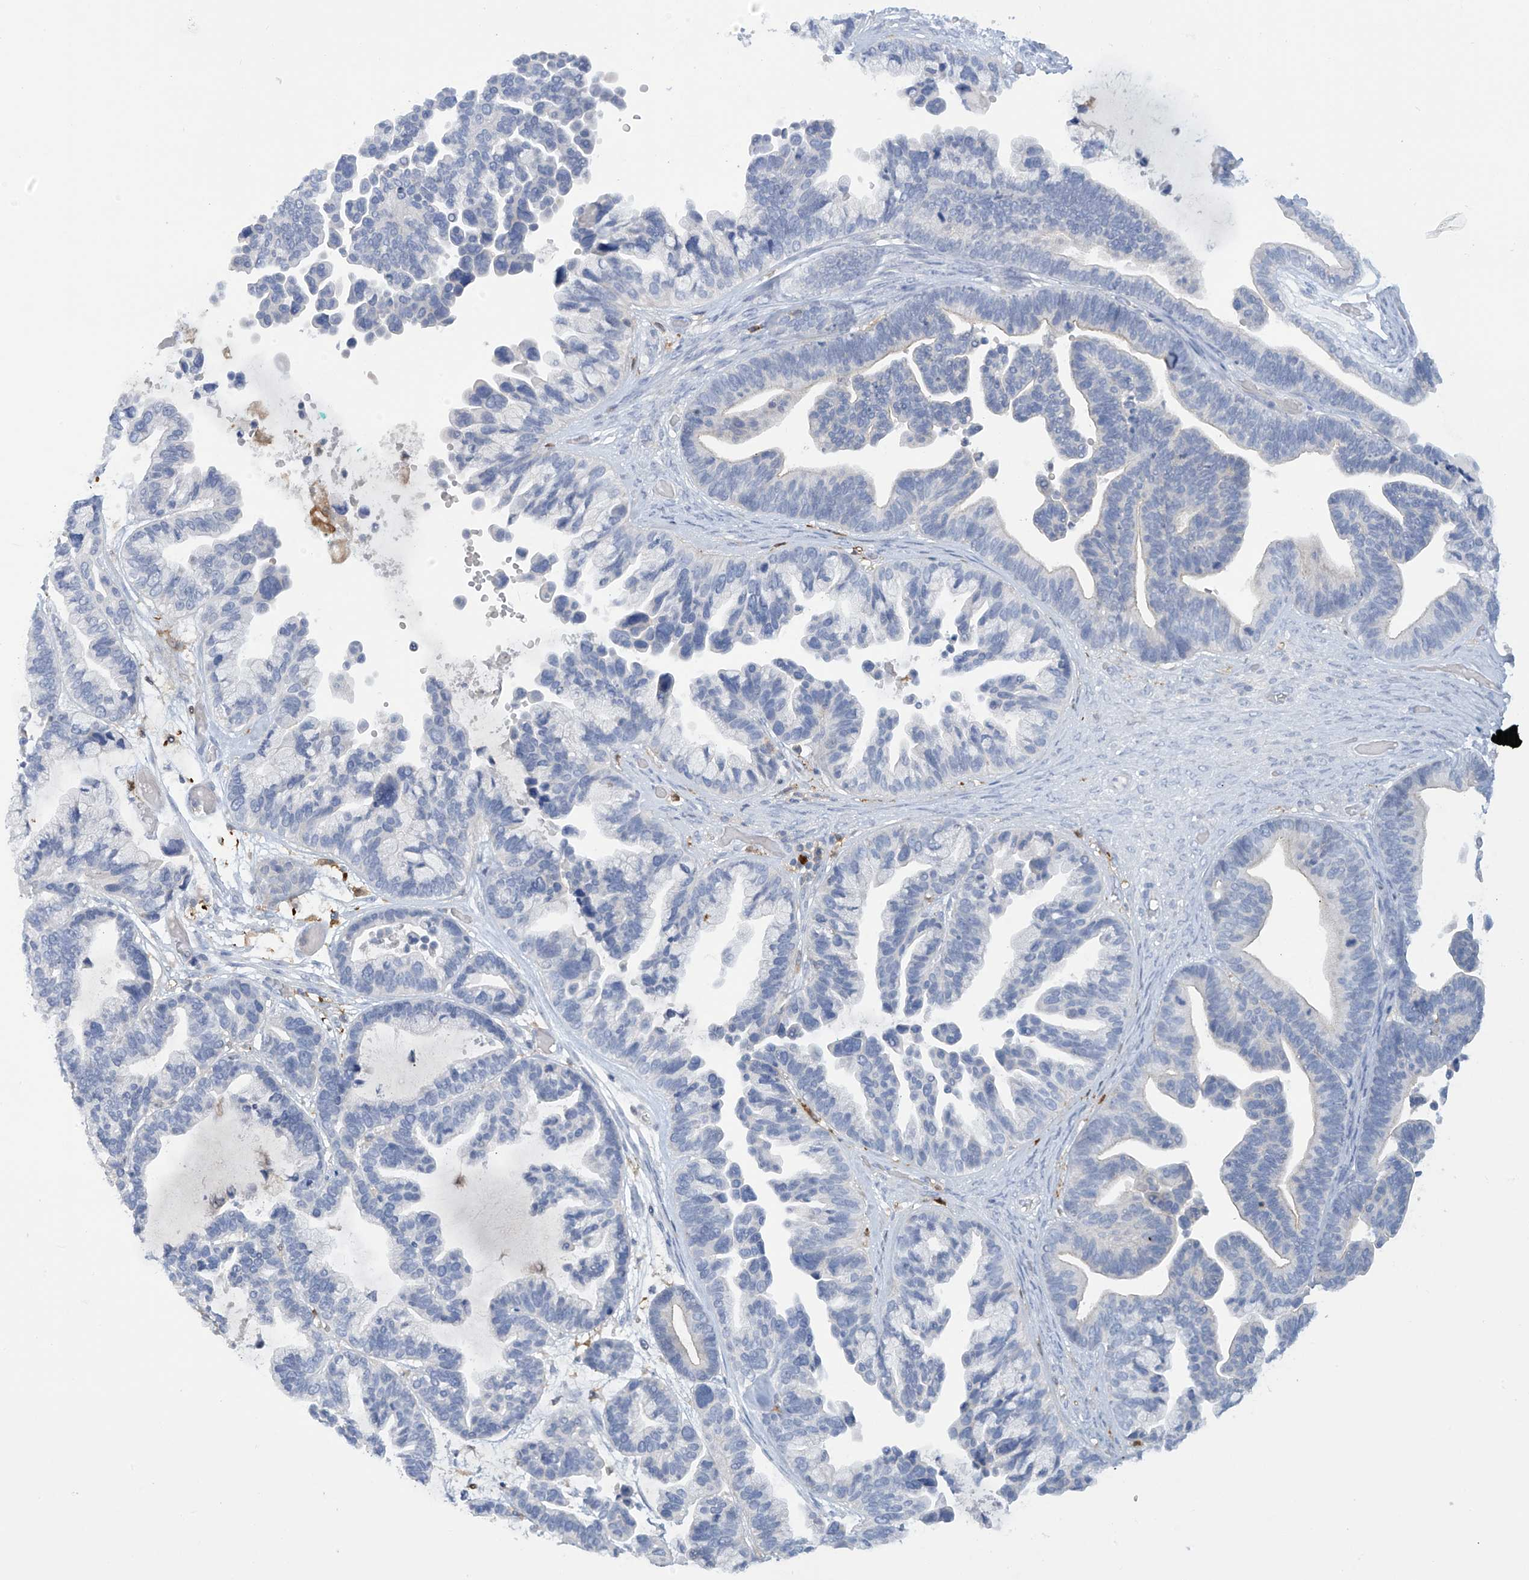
{"staining": {"intensity": "negative", "quantity": "none", "location": "none"}, "tissue": "ovarian cancer", "cell_type": "Tumor cells", "image_type": "cancer", "snomed": [{"axis": "morphology", "description": "Cystadenocarcinoma, serous, NOS"}, {"axis": "topography", "description": "Ovary"}], "caption": "IHC image of serous cystadenocarcinoma (ovarian) stained for a protein (brown), which displays no expression in tumor cells.", "gene": "TRMT2B", "patient": {"sex": "female", "age": 56}}